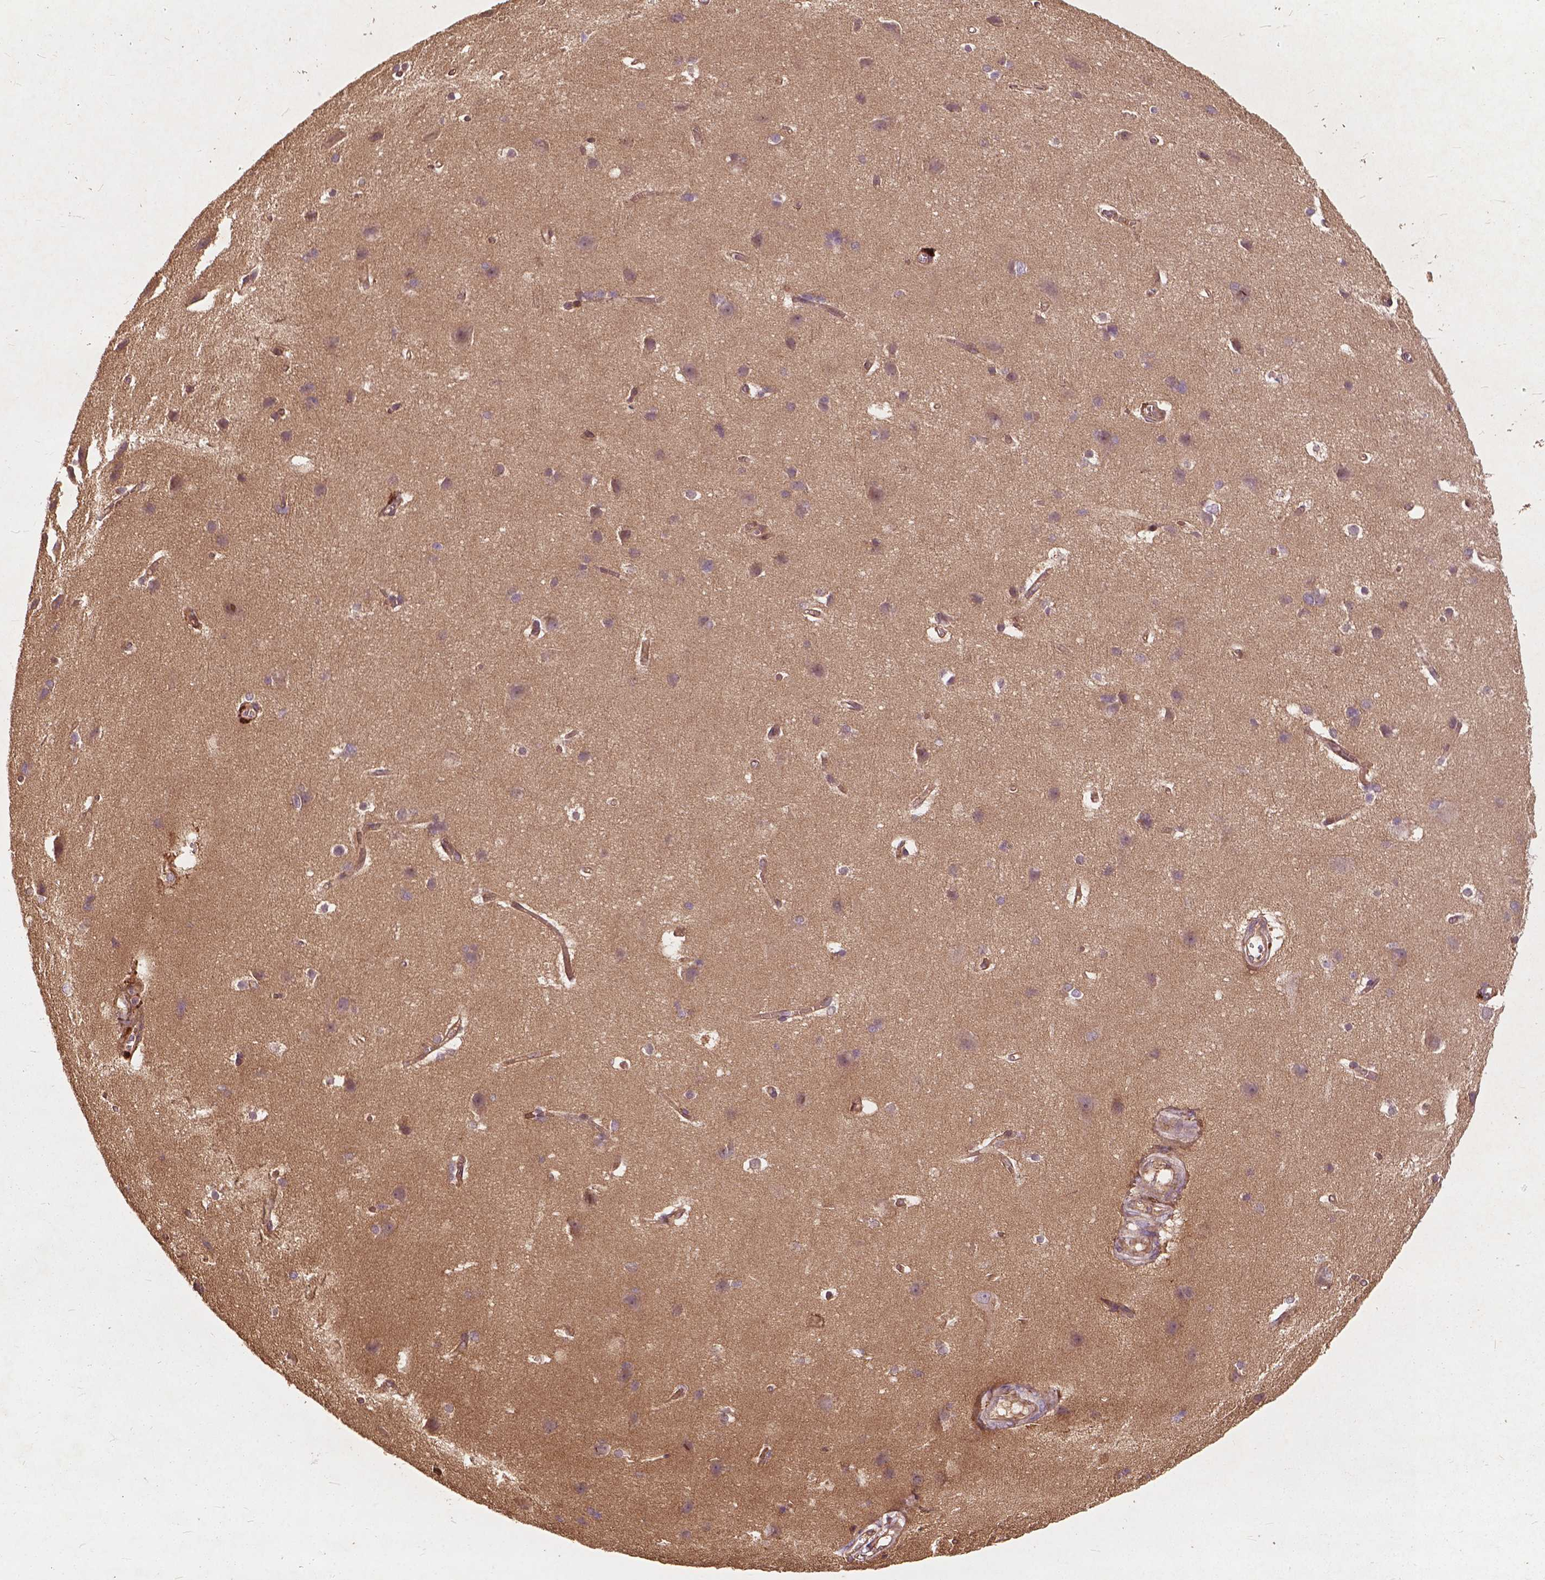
{"staining": {"intensity": "negative", "quantity": "none", "location": "none"}, "tissue": "cerebral cortex", "cell_type": "Endothelial cells", "image_type": "normal", "snomed": [{"axis": "morphology", "description": "Normal tissue, NOS"}, {"axis": "topography", "description": "Cerebral cortex"}], "caption": "Cerebral cortex stained for a protein using immunohistochemistry (IHC) reveals no staining endothelial cells.", "gene": "UBXN2A", "patient": {"sex": "male", "age": 37}}